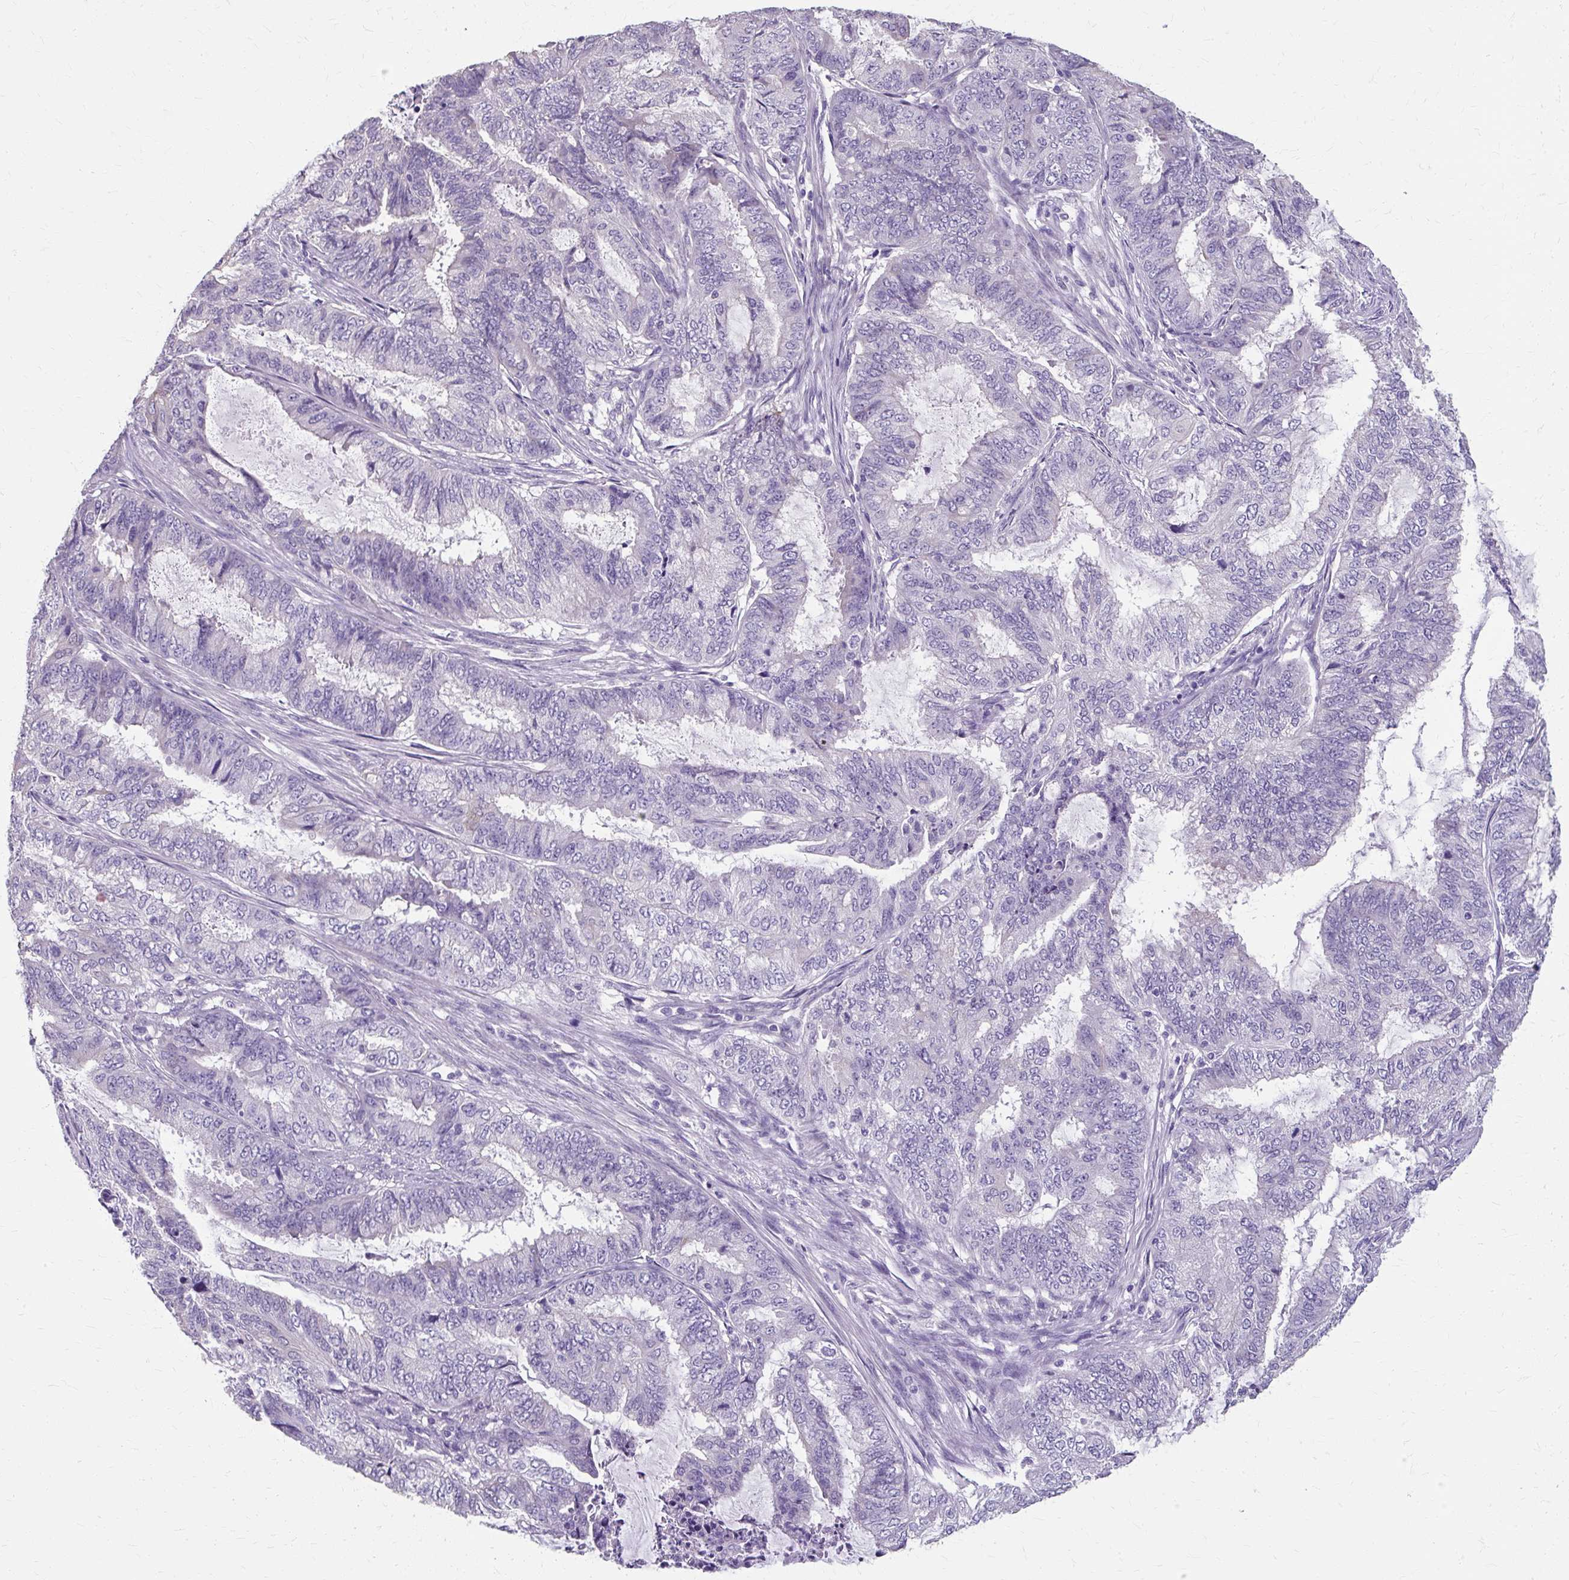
{"staining": {"intensity": "negative", "quantity": "none", "location": "none"}, "tissue": "endometrial cancer", "cell_type": "Tumor cells", "image_type": "cancer", "snomed": [{"axis": "morphology", "description": "Adenocarcinoma, NOS"}, {"axis": "topography", "description": "Endometrium"}], "caption": "An immunohistochemistry histopathology image of adenocarcinoma (endometrial) is shown. There is no staining in tumor cells of adenocarcinoma (endometrial).", "gene": "KLHL24", "patient": {"sex": "female", "age": 51}}